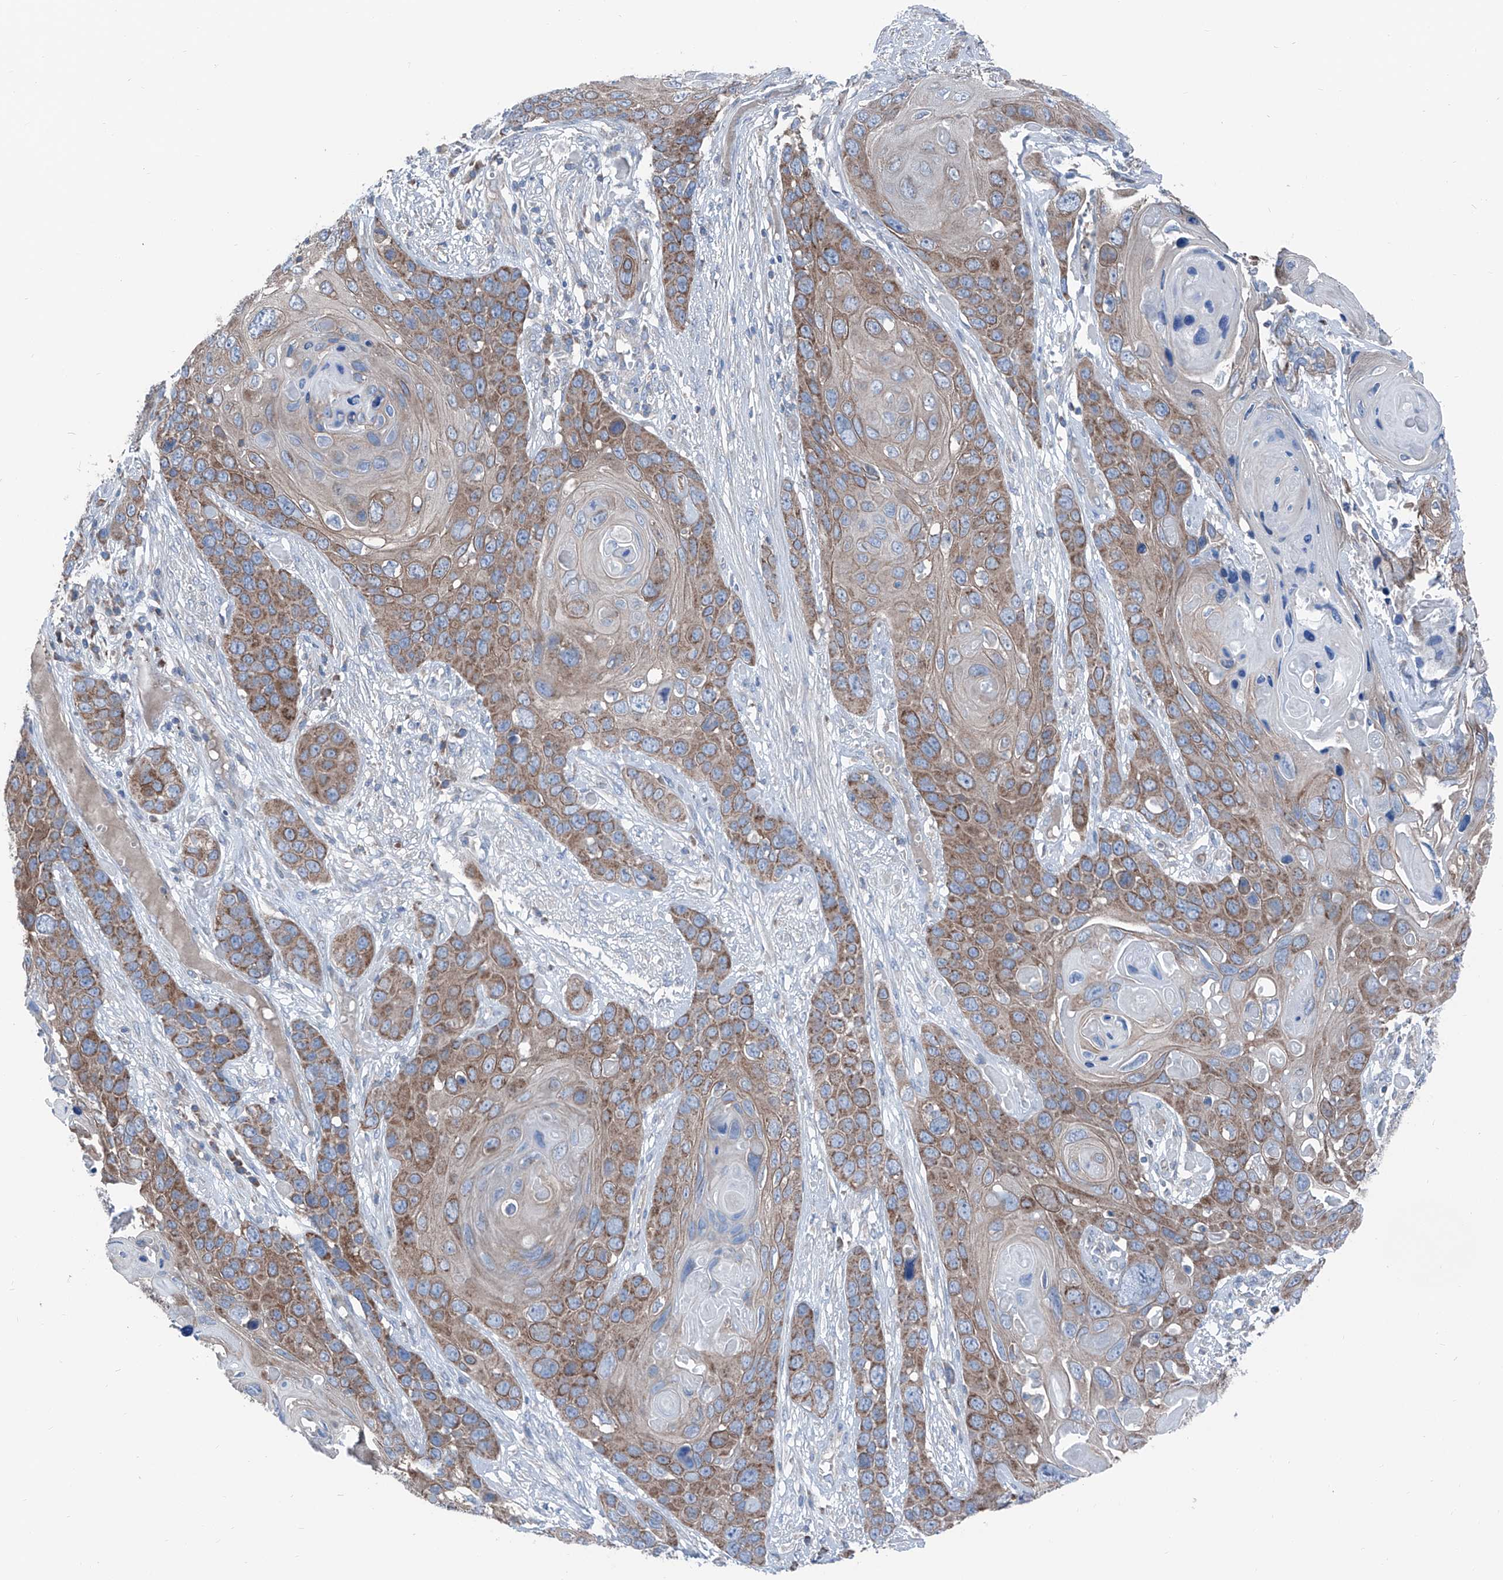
{"staining": {"intensity": "moderate", "quantity": ">75%", "location": "cytoplasmic/membranous"}, "tissue": "skin cancer", "cell_type": "Tumor cells", "image_type": "cancer", "snomed": [{"axis": "morphology", "description": "Squamous cell carcinoma, NOS"}, {"axis": "topography", "description": "Skin"}], "caption": "Immunohistochemistry image of human skin cancer stained for a protein (brown), which shows medium levels of moderate cytoplasmic/membranous staining in about >75% of tumor cells.", "gene": "GPAT3", "patient": {"sex": "male", "age": 55}}